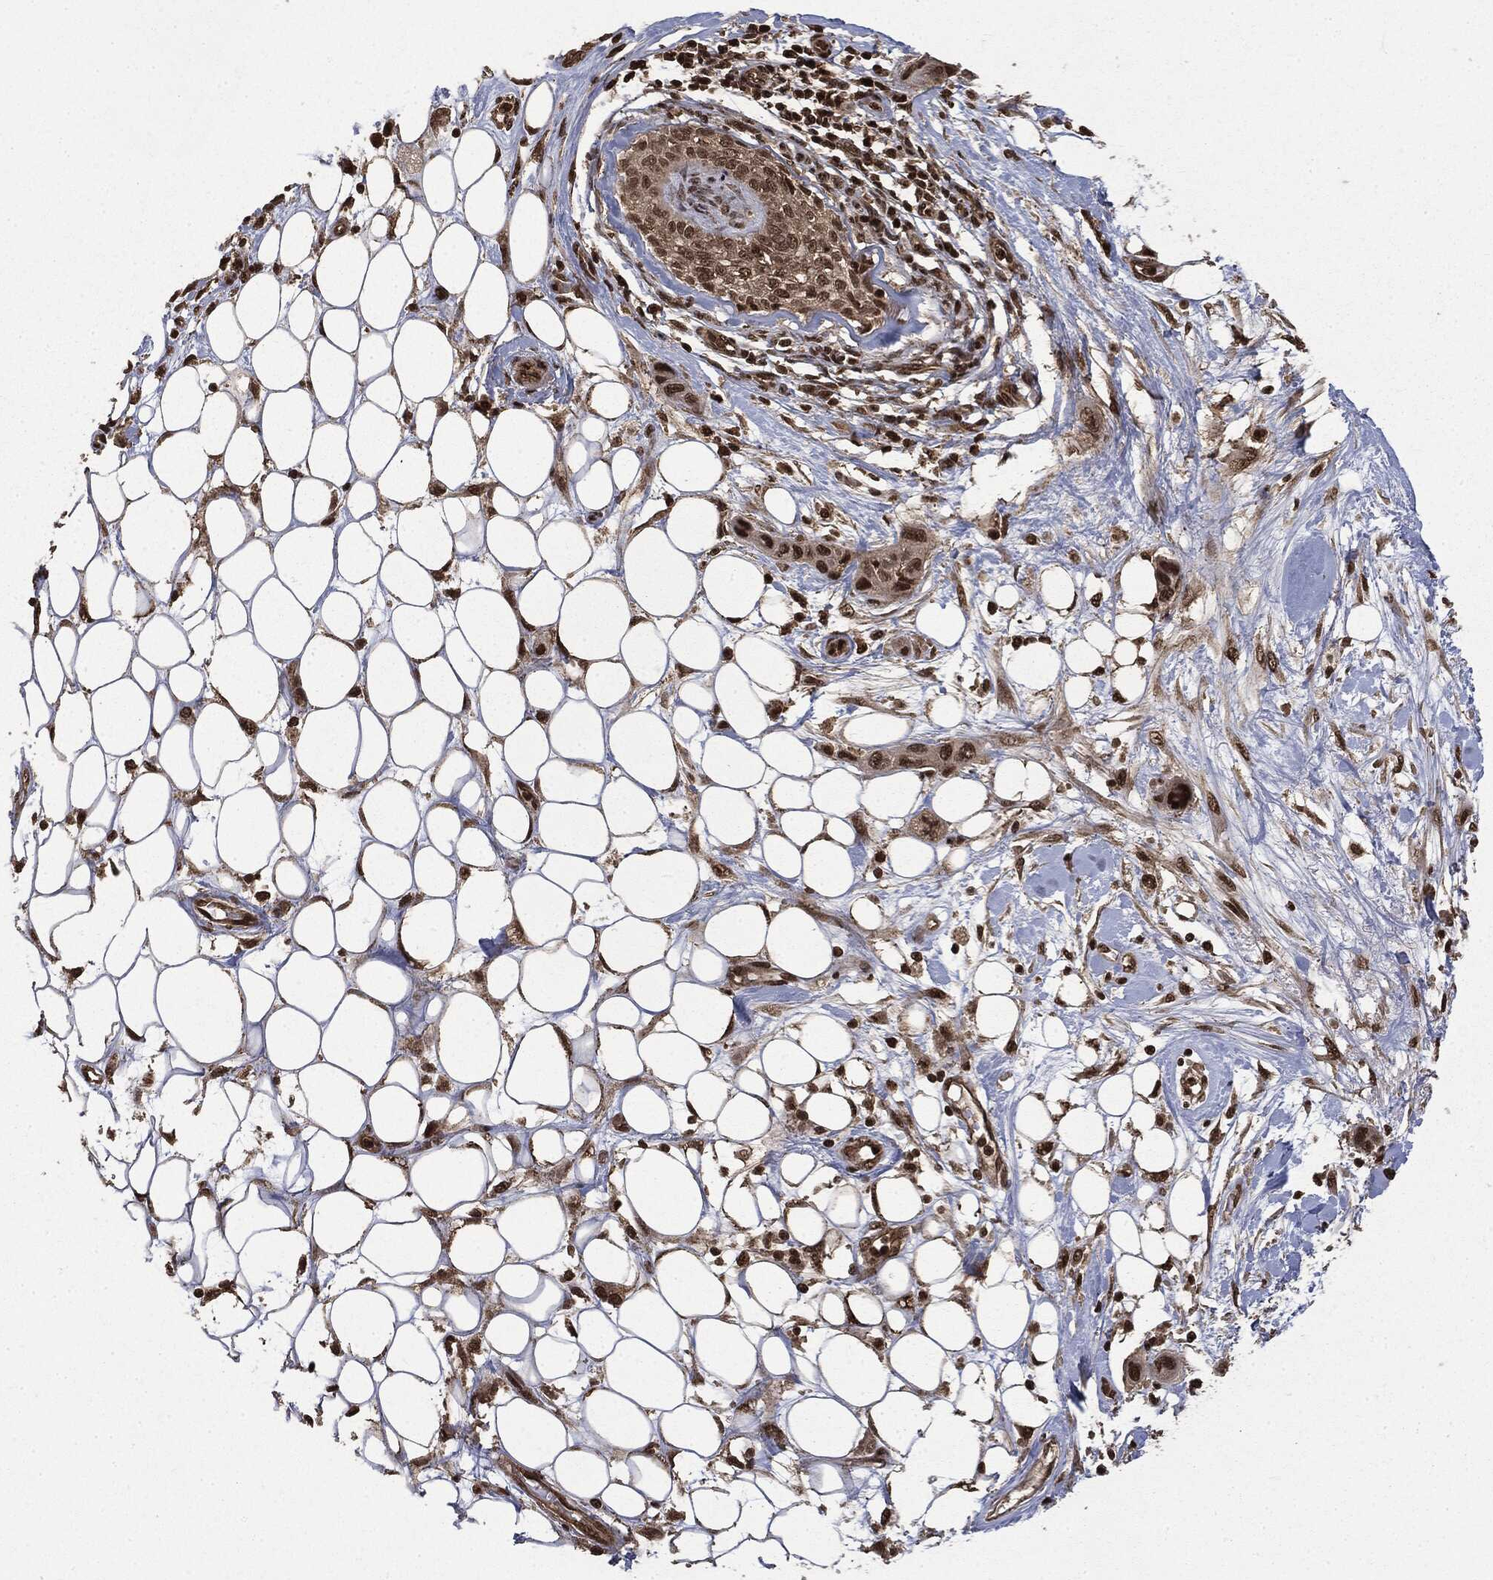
{"staining": {"intensity": "strong", "quantity": ">75%", "location": "cytoplasmic/membranous"}, "tissue": "skin cancer", "cell_type": "Tumor cells", "image_type": "cancer", "snomed": [{"axis": "morphology", "description": "Squamous cell carcinoma, NOS"}, {"axis": "topography", "description": "Skin"}], "caption": "Skin cancer (squamous cell carcinoma) stained with a protein marker demonstrates strong staining in tumor cells.", "gene": "CTDP1", "patient": {"sex": "male", "age": 79}}